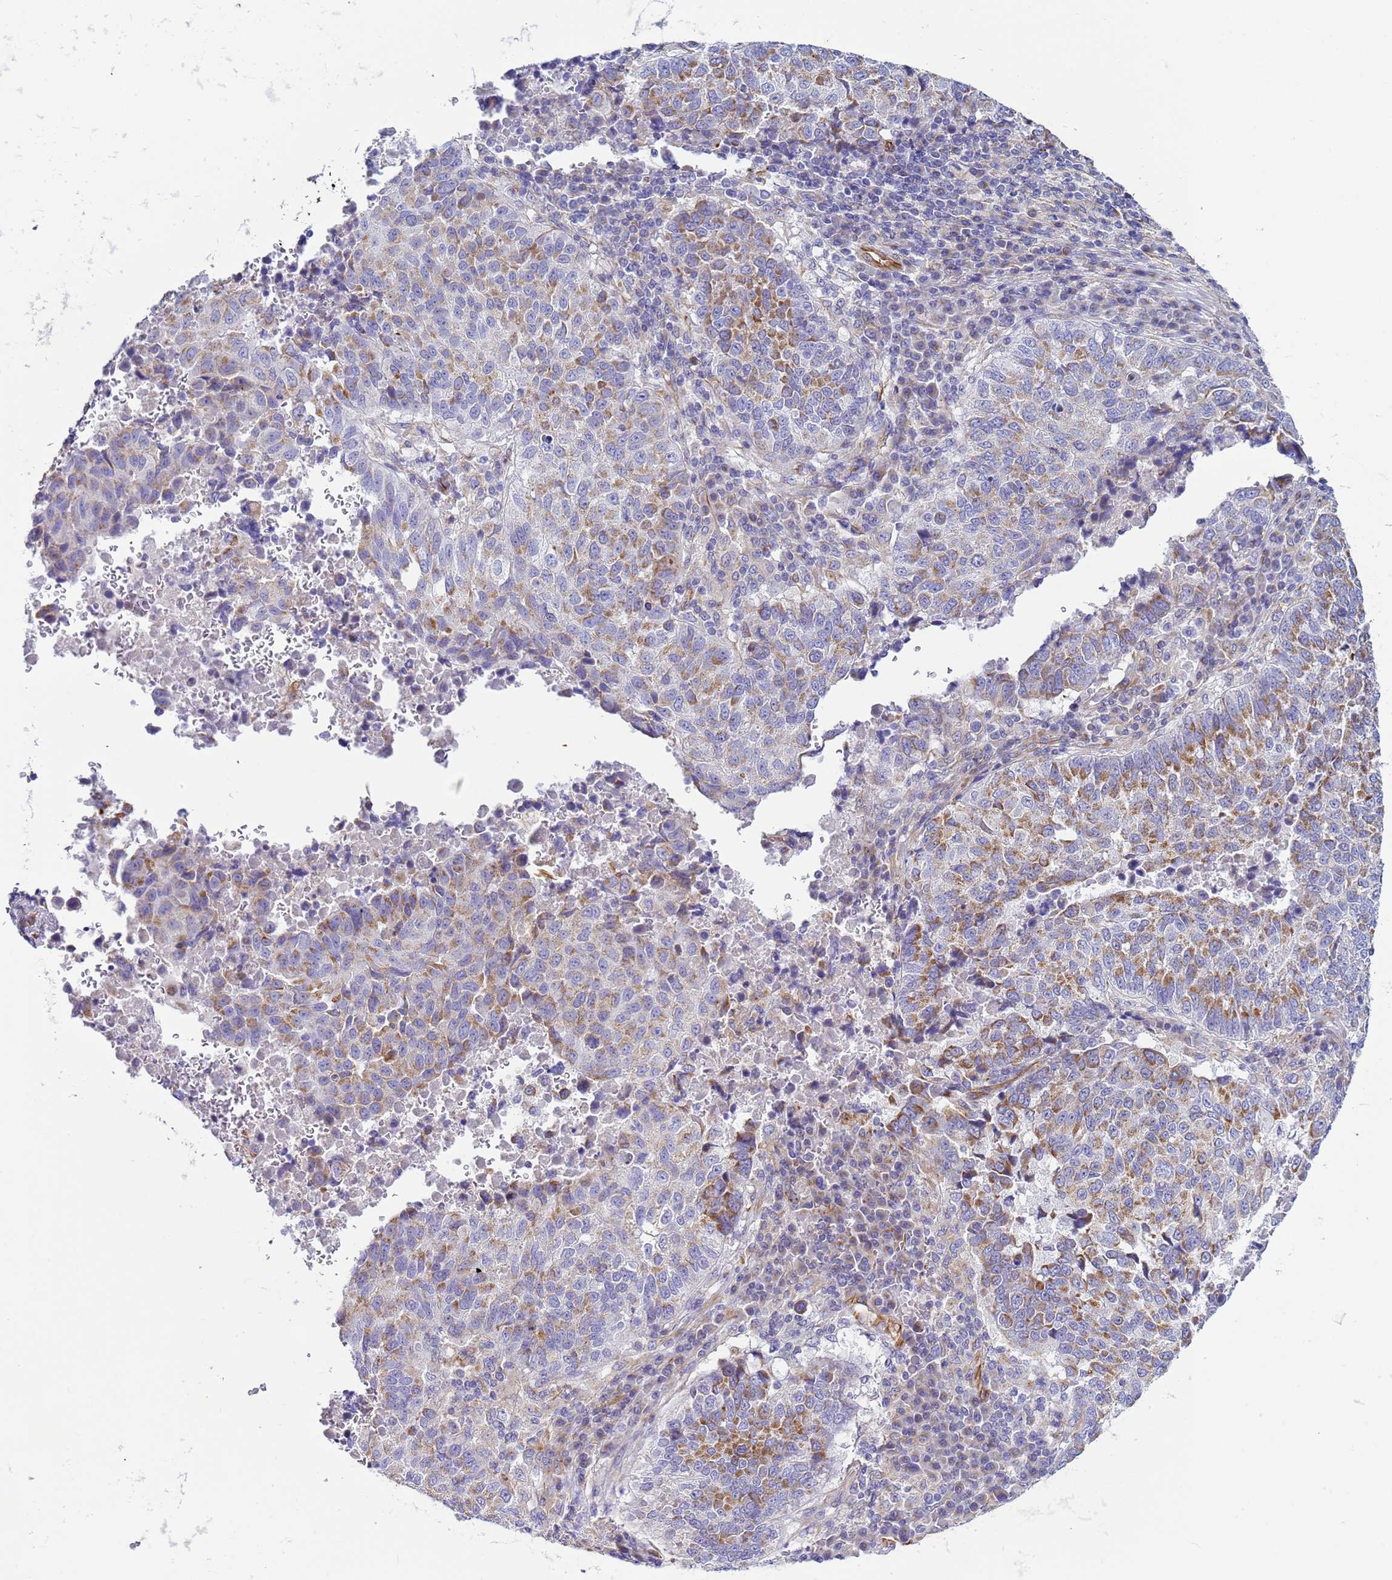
{"staining": {"intensity": "moderate", "quantity": "25%-75%", "location": "cytoplasmic/membranous"}, "tissue": "lung cancer", "cell_type": "Tumor cells", "image_type": "cancer", "snomed": [{"axis": "morphology", "description": "Squamous cell carcinoma, NOS"}, {"axis": "topography", "description": "Lung"}], "caption": "Immunohistochemistry histopathology image of human lung squamous cell carcinoma stained for a protein (brown), which shows medium levels of moderate cytoplasmic/membranous expression in about 25%-75% of tumor cells.", "gene": "UBXN2B", "patient": {"sex": "male", "age": 73}}